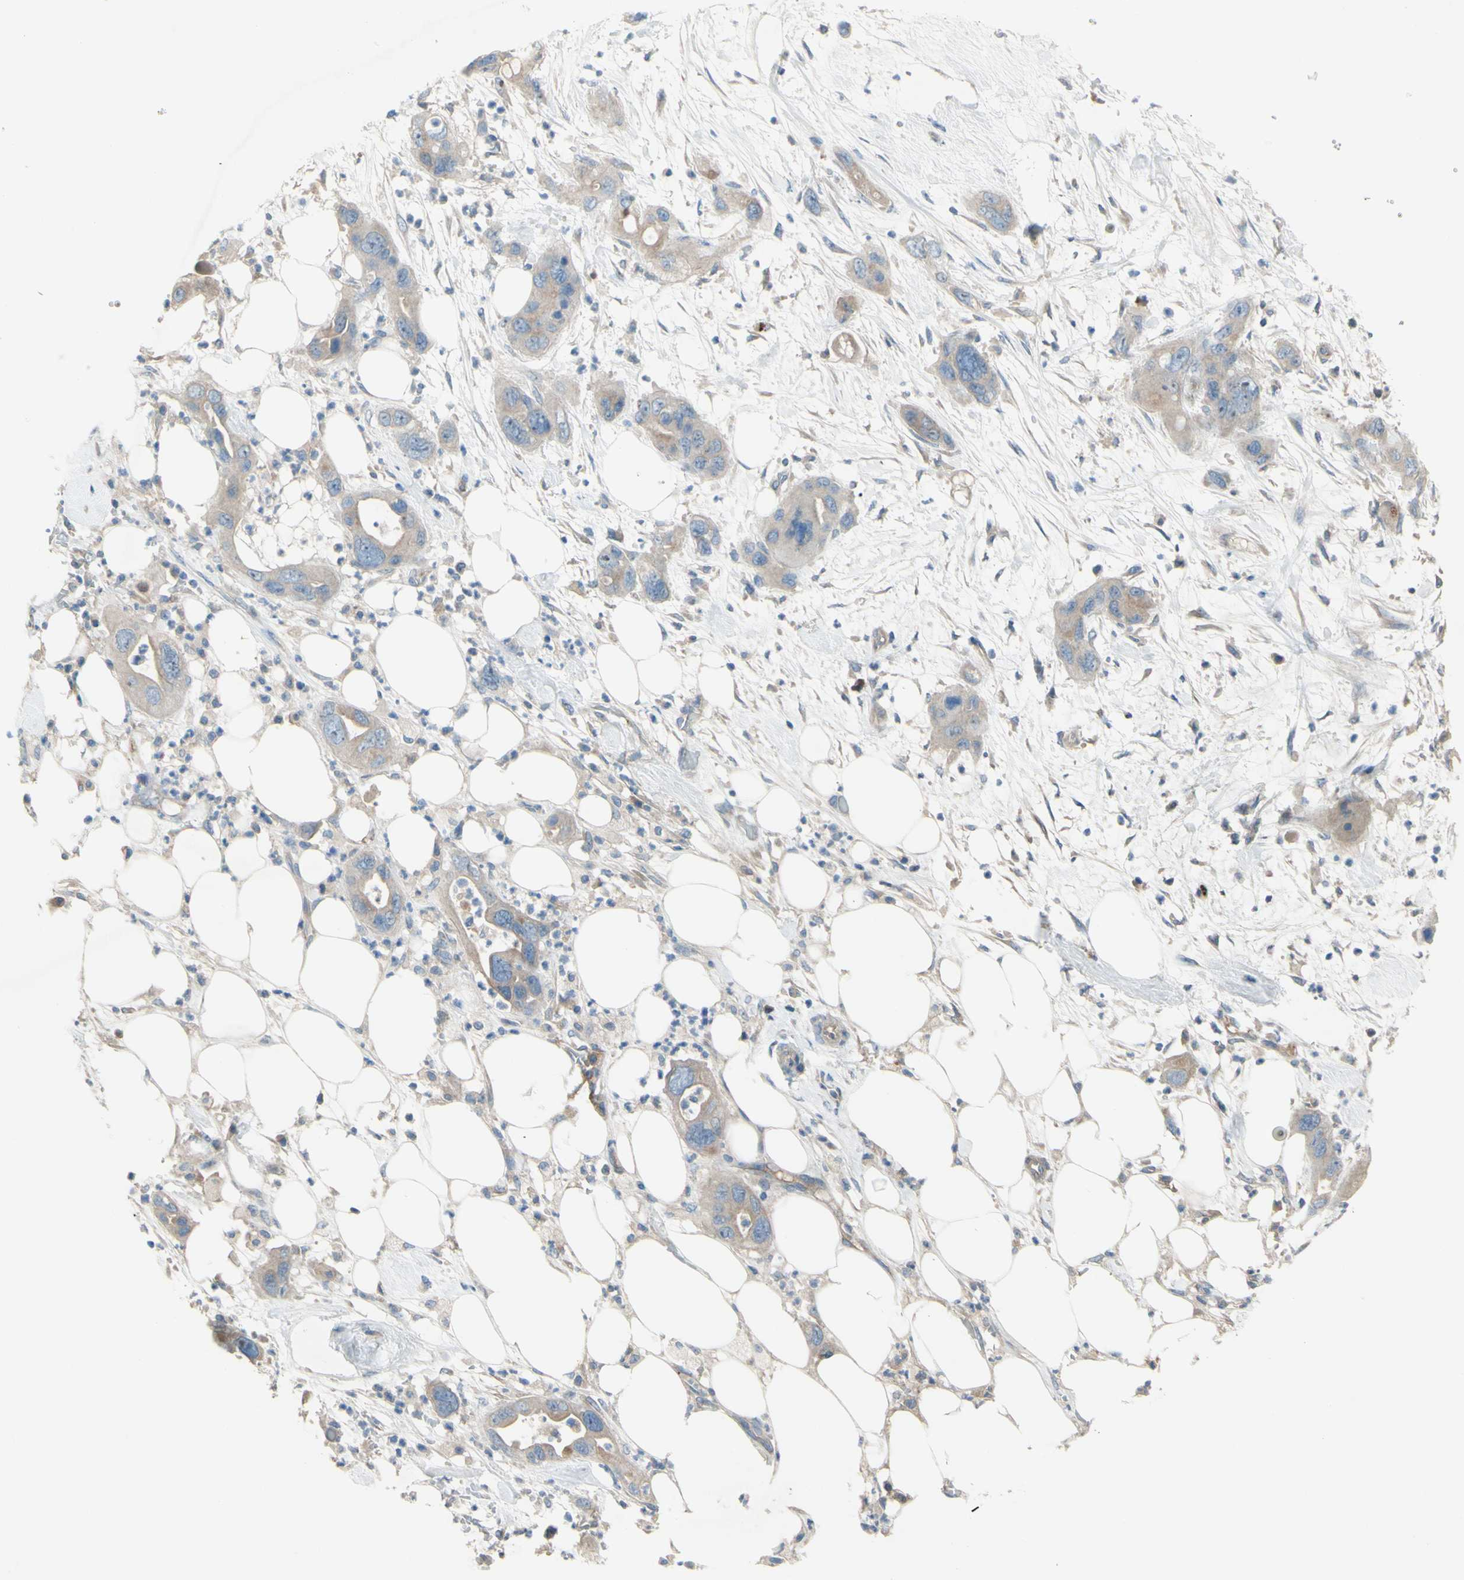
{"staining": {"intensity": "weak", "quantity": "25%-75%", "location": "cytoplasmic/membranous"}, "tissue": "pancreatic cancer", "cell_type": "Tumor cells", "image_type": "cancer", "snomed": [{"axis": "morphology", "description": "Adenocarcinoma, NOS"}, {"axis": "topography", "description": "Pancreas"}], "caption": "Protein staining displays weak cytoplasmic/membranous positivity in approximately 25%-75% of tumor cells in adenocarcinoma (pancreatic).", "gene": "ATRN", "patient": {"sex": "female", "age": 71}}